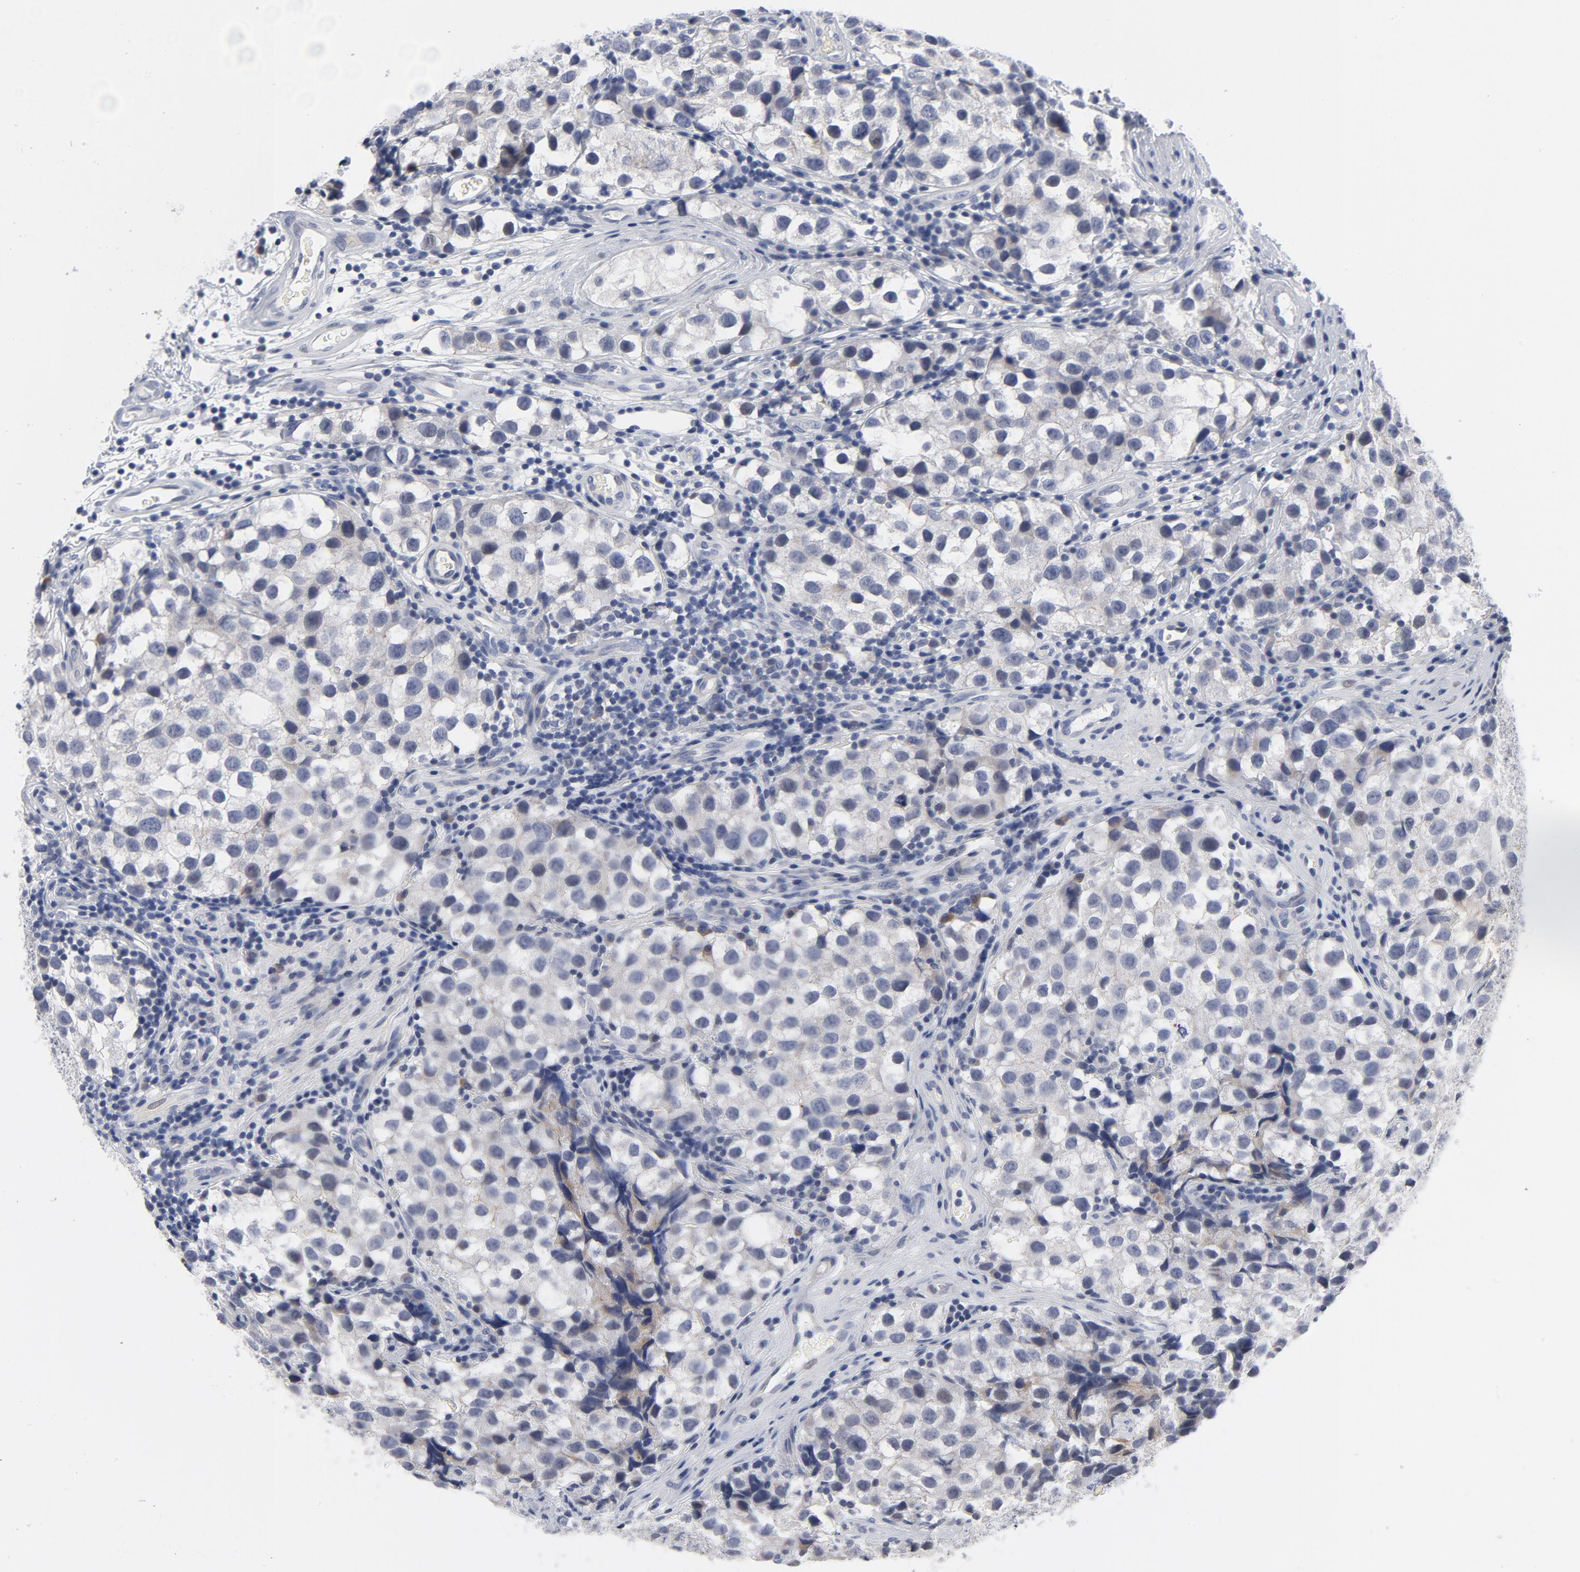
{"staining": {"intensity": "negative", "quantity": "none", "location": "none"}, "tissue": "testis cancer", "cell_type": "Tumor cells", "image_type": "cancer", "snomed": [{"axis": "morphology", "description": "Seminoma, NOS"}, {"axis": "topography", "description": "Testis"}], "caption": "Immunohistochemistry (IHC) of human testis seminoma shows no staining in tumor cells. (DAB immunohistochemistry visualized using brightfield microscopy, high magnification).", "gene": "KCNK13", "patient": {"sex": "male", "age": 39}}